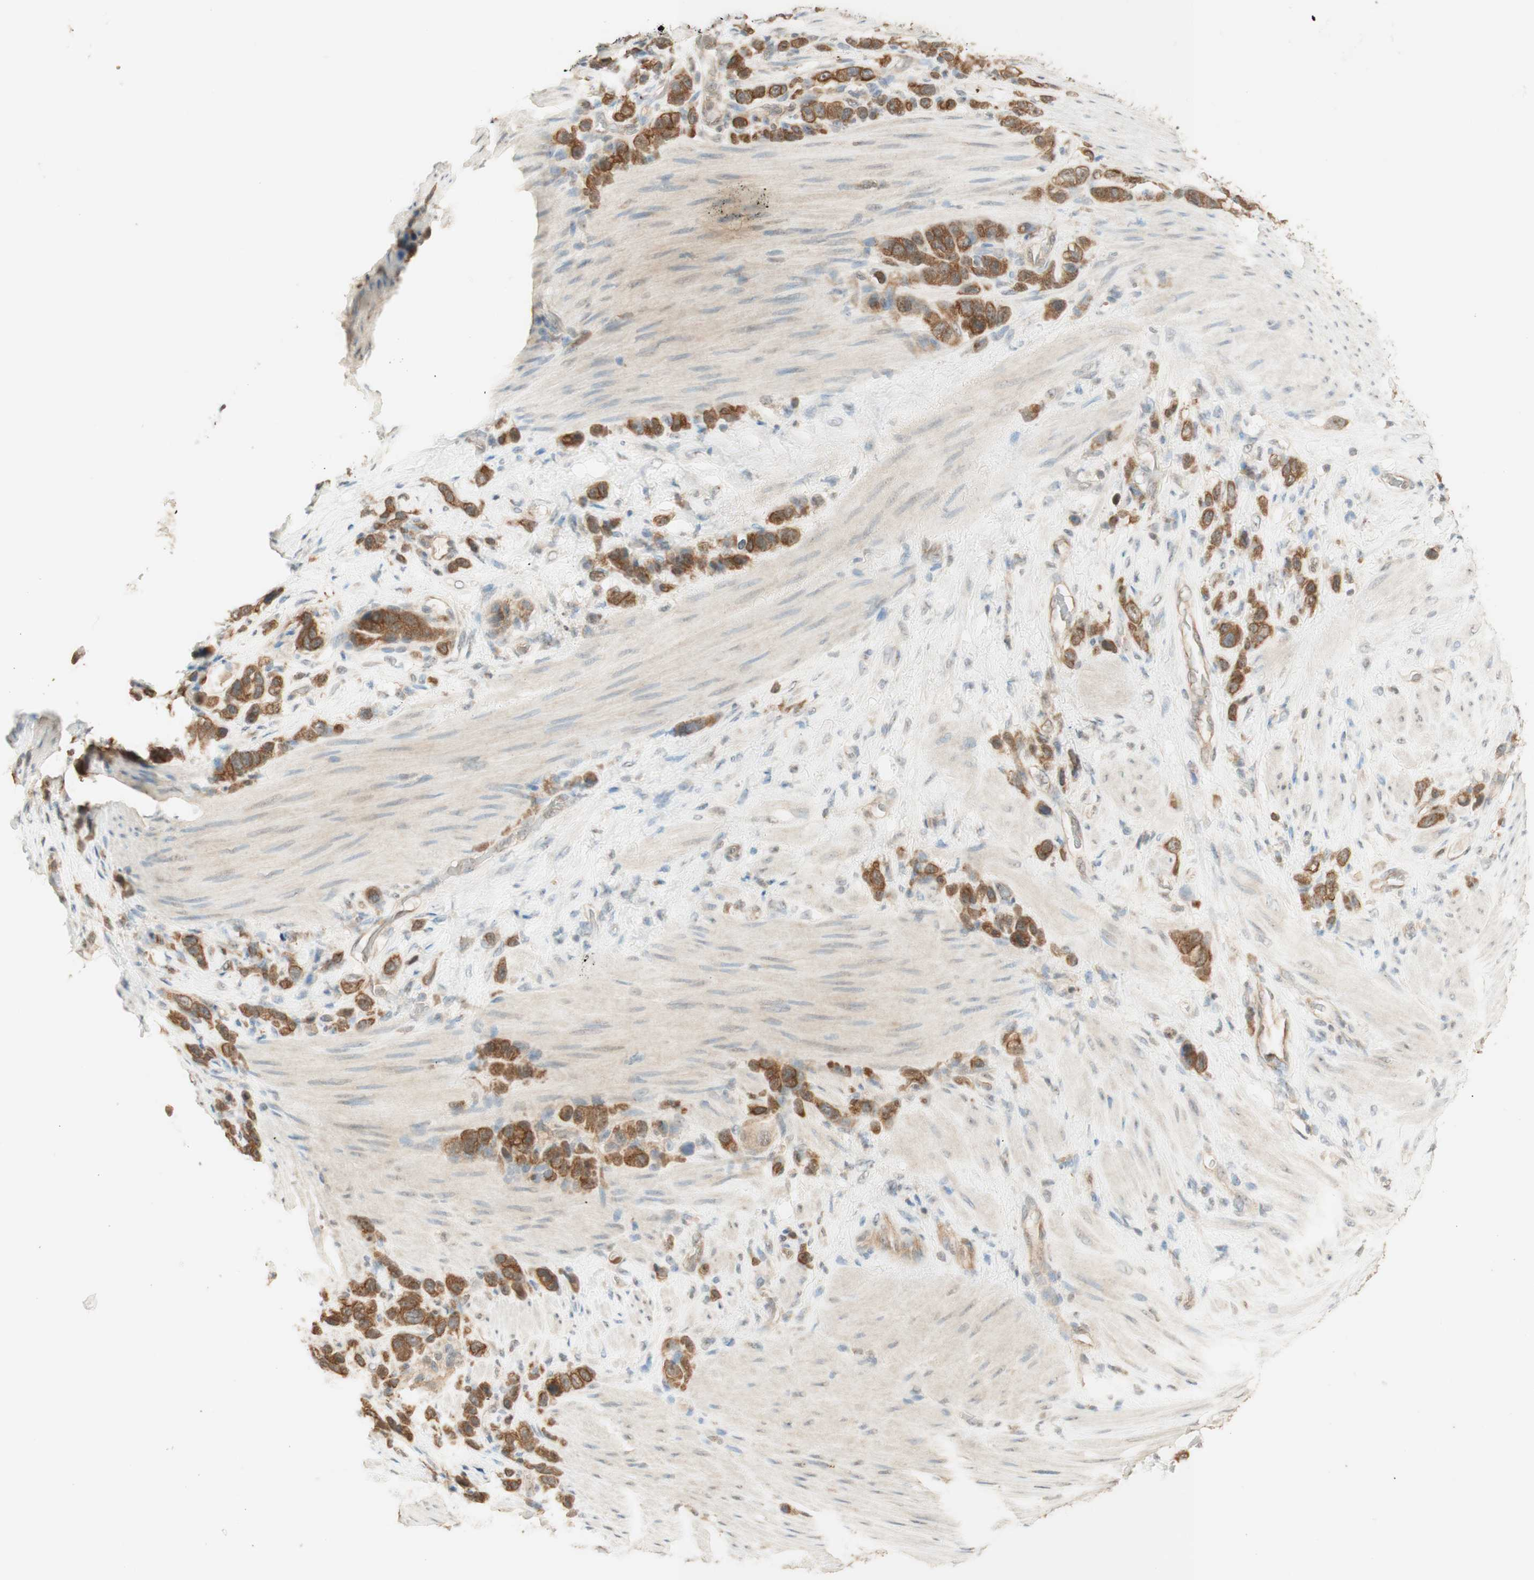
{"staining": {"intensity": "moderate", "quantity": ">75%", "location": "cytoplasmic/membranous"}, "tissue": "stomach cancer", "cell_type": "Tumor cells", "image_type": "cancer", "snomed": [{"axis": "morphology", "description": "Adenocarcinoma, NOS"}, {"axis": "morphology", "description": "Adenocarcinoma, High grade"}, {"axis": "topography", "description": "Stomach, upper"}, {"axis": "topography", "description": "Stomach, lower"}], "caption": "Protein expression analysis of human adenocarcinoma (stomach) reveals moderate cytoplasmic/membranous staining in approximately >75% of tumor cells.", "gene": "SPINT2", "patient": {"sex": "female", "age": 65}}